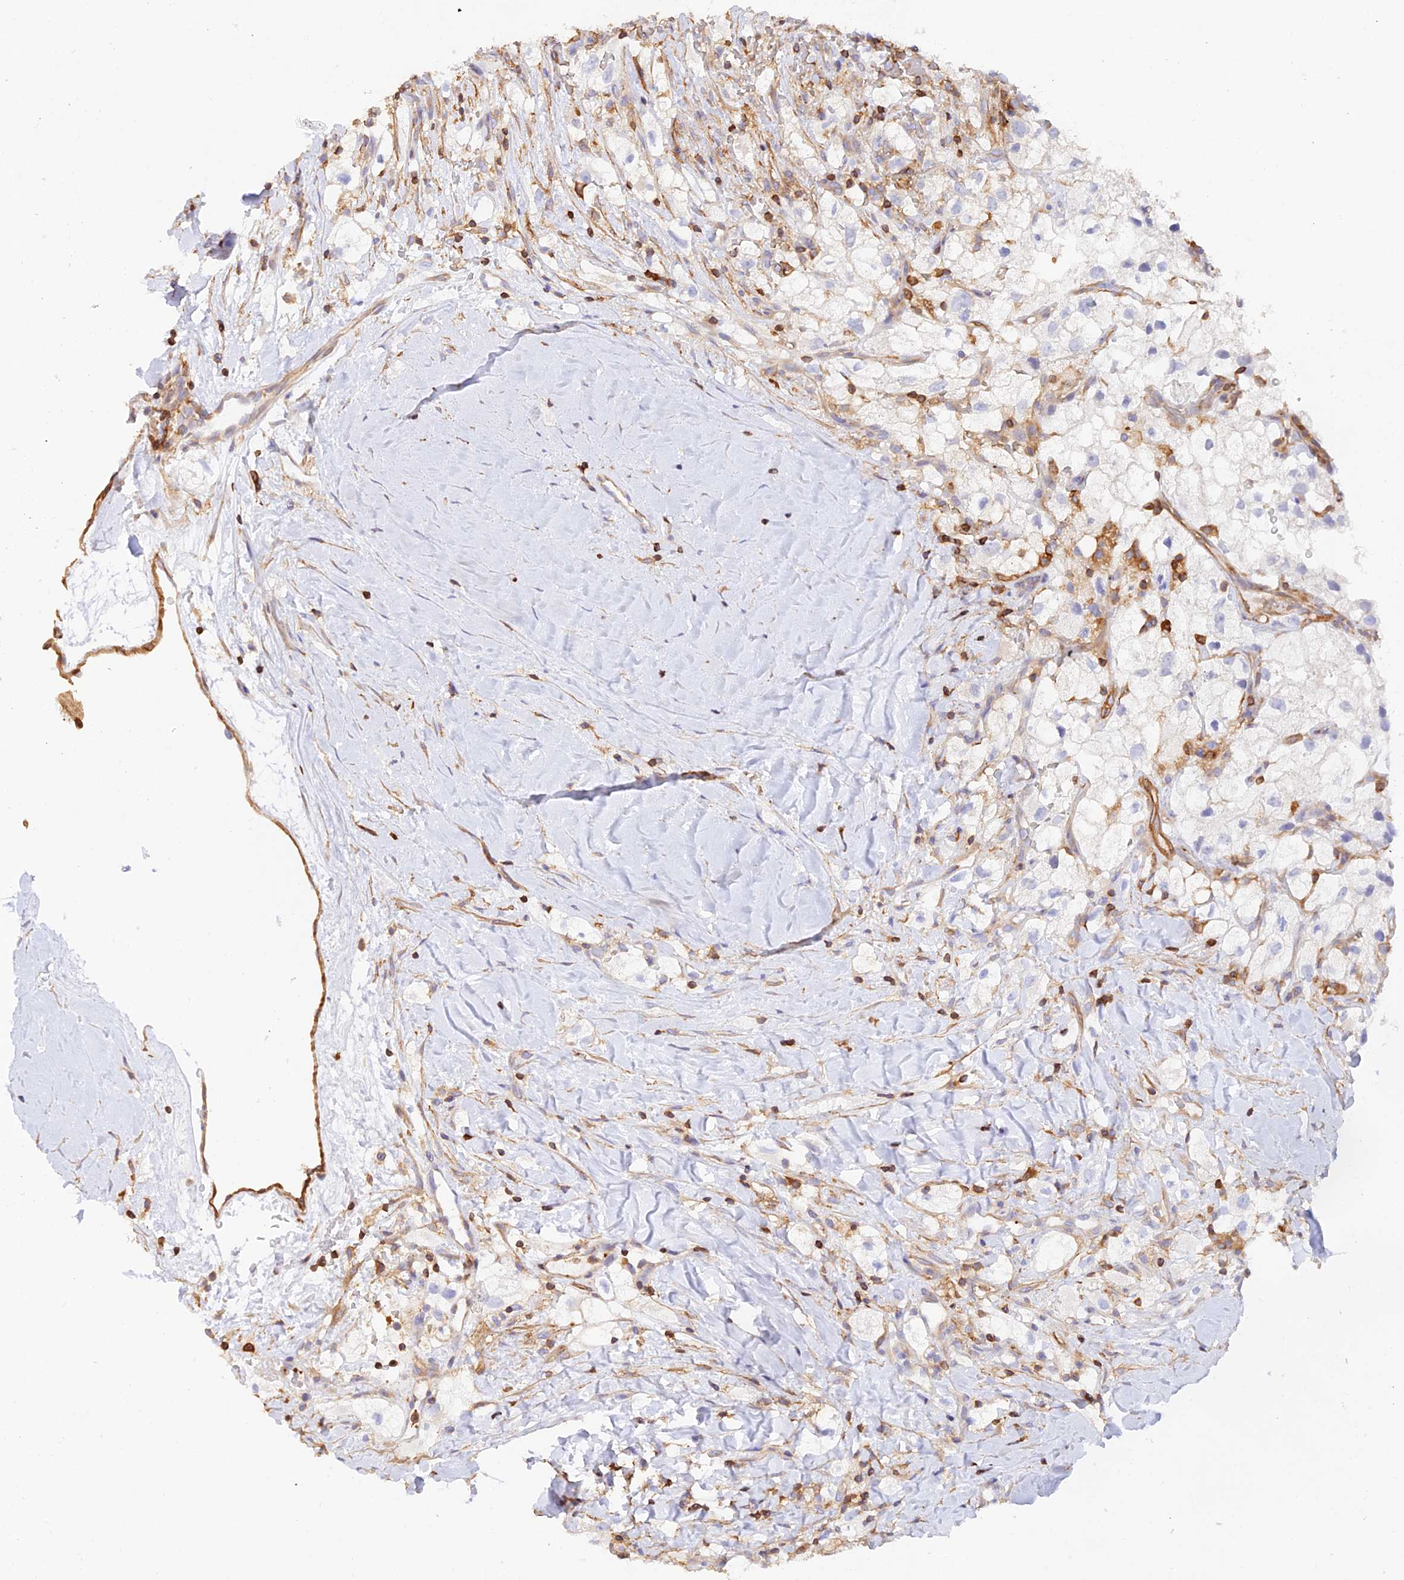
{"staining": {"intensity": "negative", "quantity": "none", "location": "none"}, "tissue": "renal cancer", "cell_type": "Tumor cells", "image_type": "cancer", "snomed": [{"axis": "morphology", "description": "Adenocarcinoma, NOS"}, {"axis": "topography", "description": "Kidney"}], "caption": "There is no significant staining in tumor cells of renal cancer.", "gene": "DENND1C", "patient": {"sex": "male", "age": 59}}